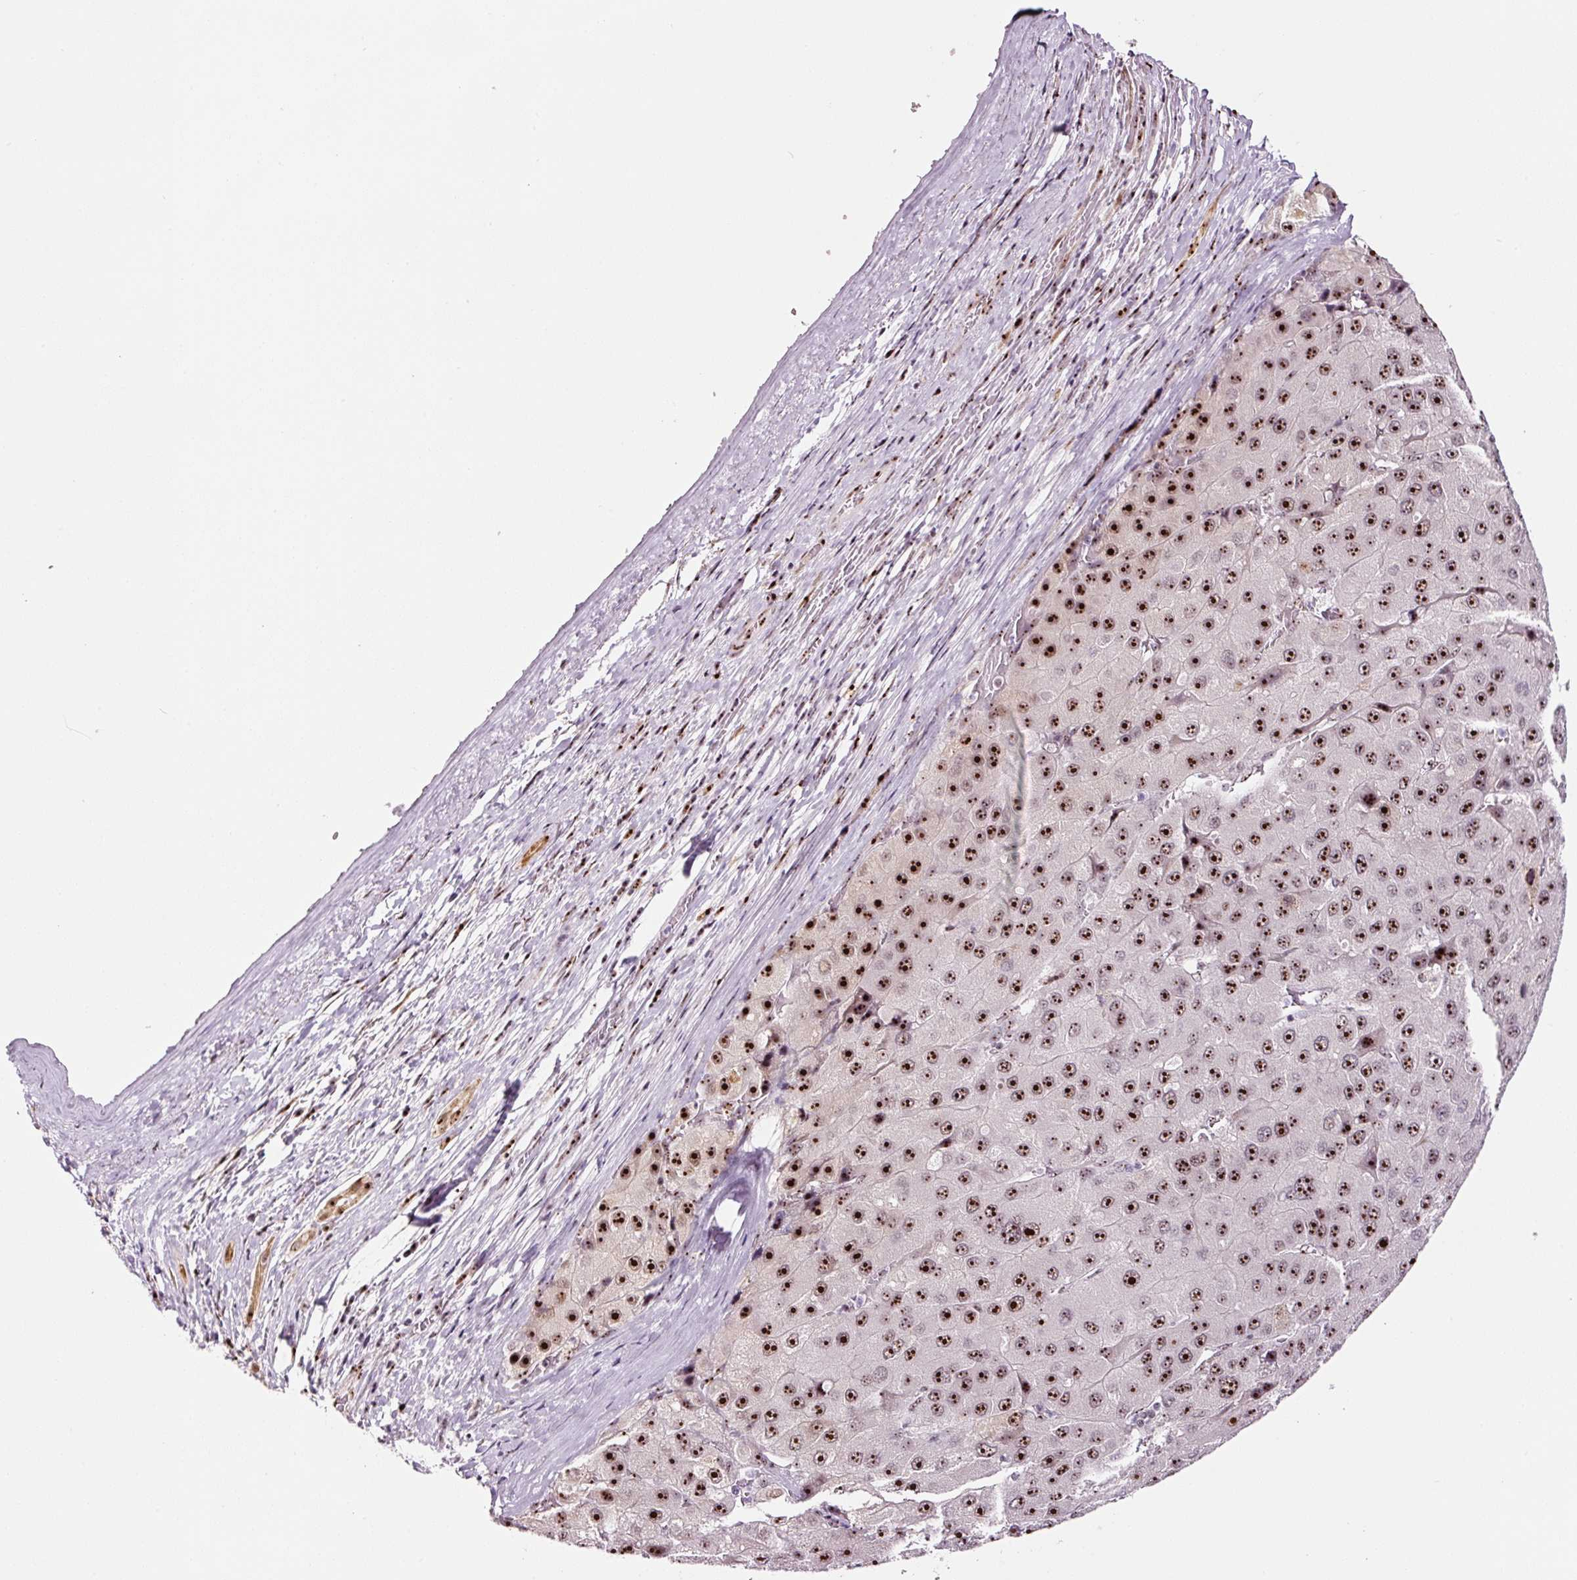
{"staining": {"intensity": "strong", "quantity": ">75%", "location": "nuclear"}, "tissue": "liver cancer", "cell_type": "Tumor cells", "image_type": "cancer", "snomed": [{"axis": "morphology", "description": "Carcinoma, Hepatocellular, NOS"}, {"axis": "topography", "description": "Liver"}], "caption": "Human hepatocellular carcinoma (liver) stained for a protein (brown) exhibits strong nuclear positive positivity in approximately >75% of tumor cells.", "gene": "GNL3", "patient": {"sex": "female", "age": 73}}